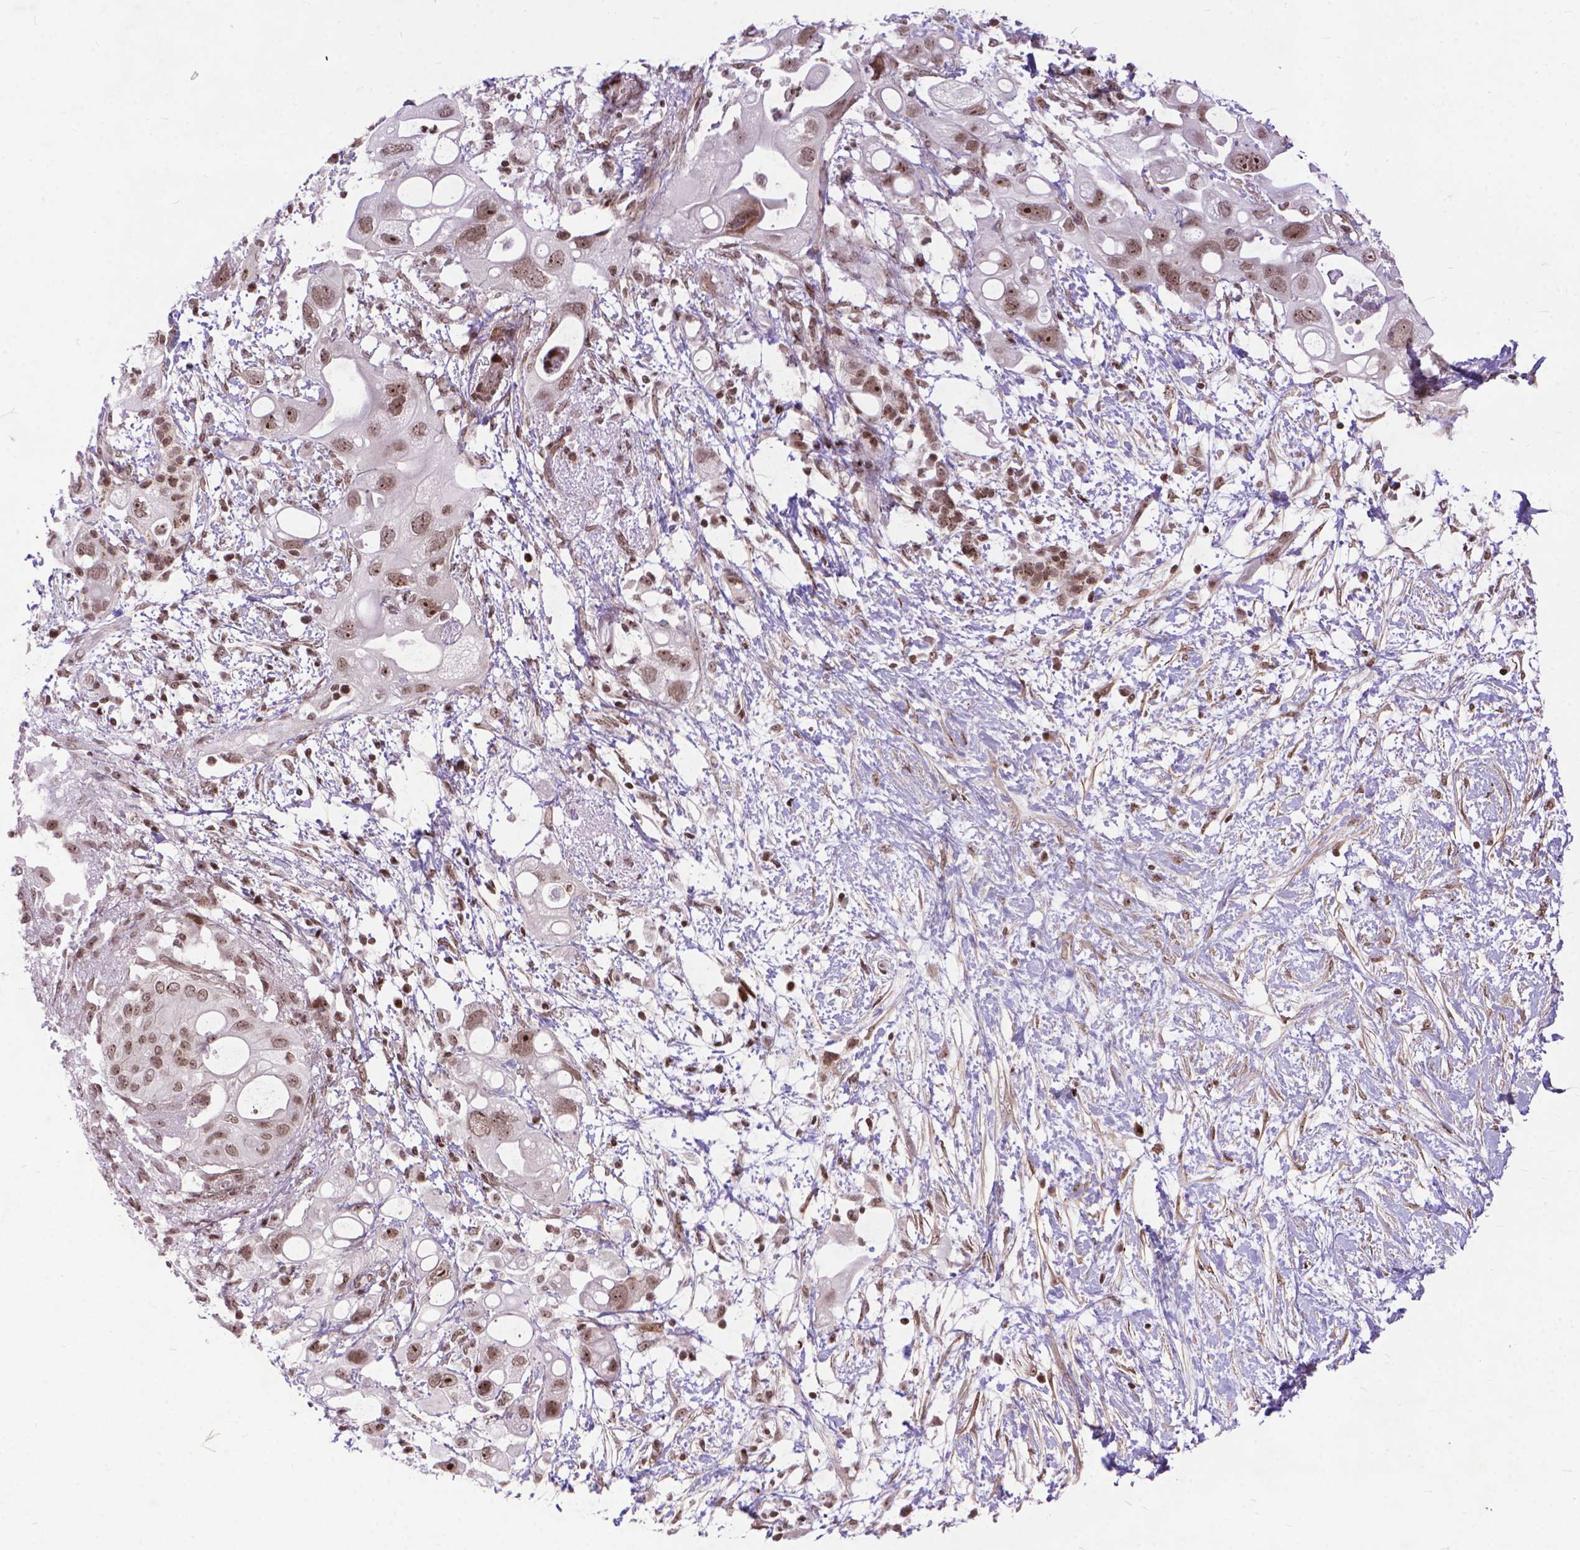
{"staining": {"intensity": "moderate", "quantity": ">75%", "location": "nuclear"}, "tissue": "pancreatic cancer", "cell_type": "Tumor cells", "image_type": "cancer", "snomed": [{"axis": "morphology", "description": "Adenocarcinoma, NOS"}, {"axis": "topography", "description": "Pancreas"}], "caption": "Tumor cells reveal medium levels of moderate nuclear staining in approximately >75% of cells in adenocarcinoma (pancreatic). Nuclei are stained in blue.", "gene": "AMER1", "patient": {"sex": "female", "age": 72}}